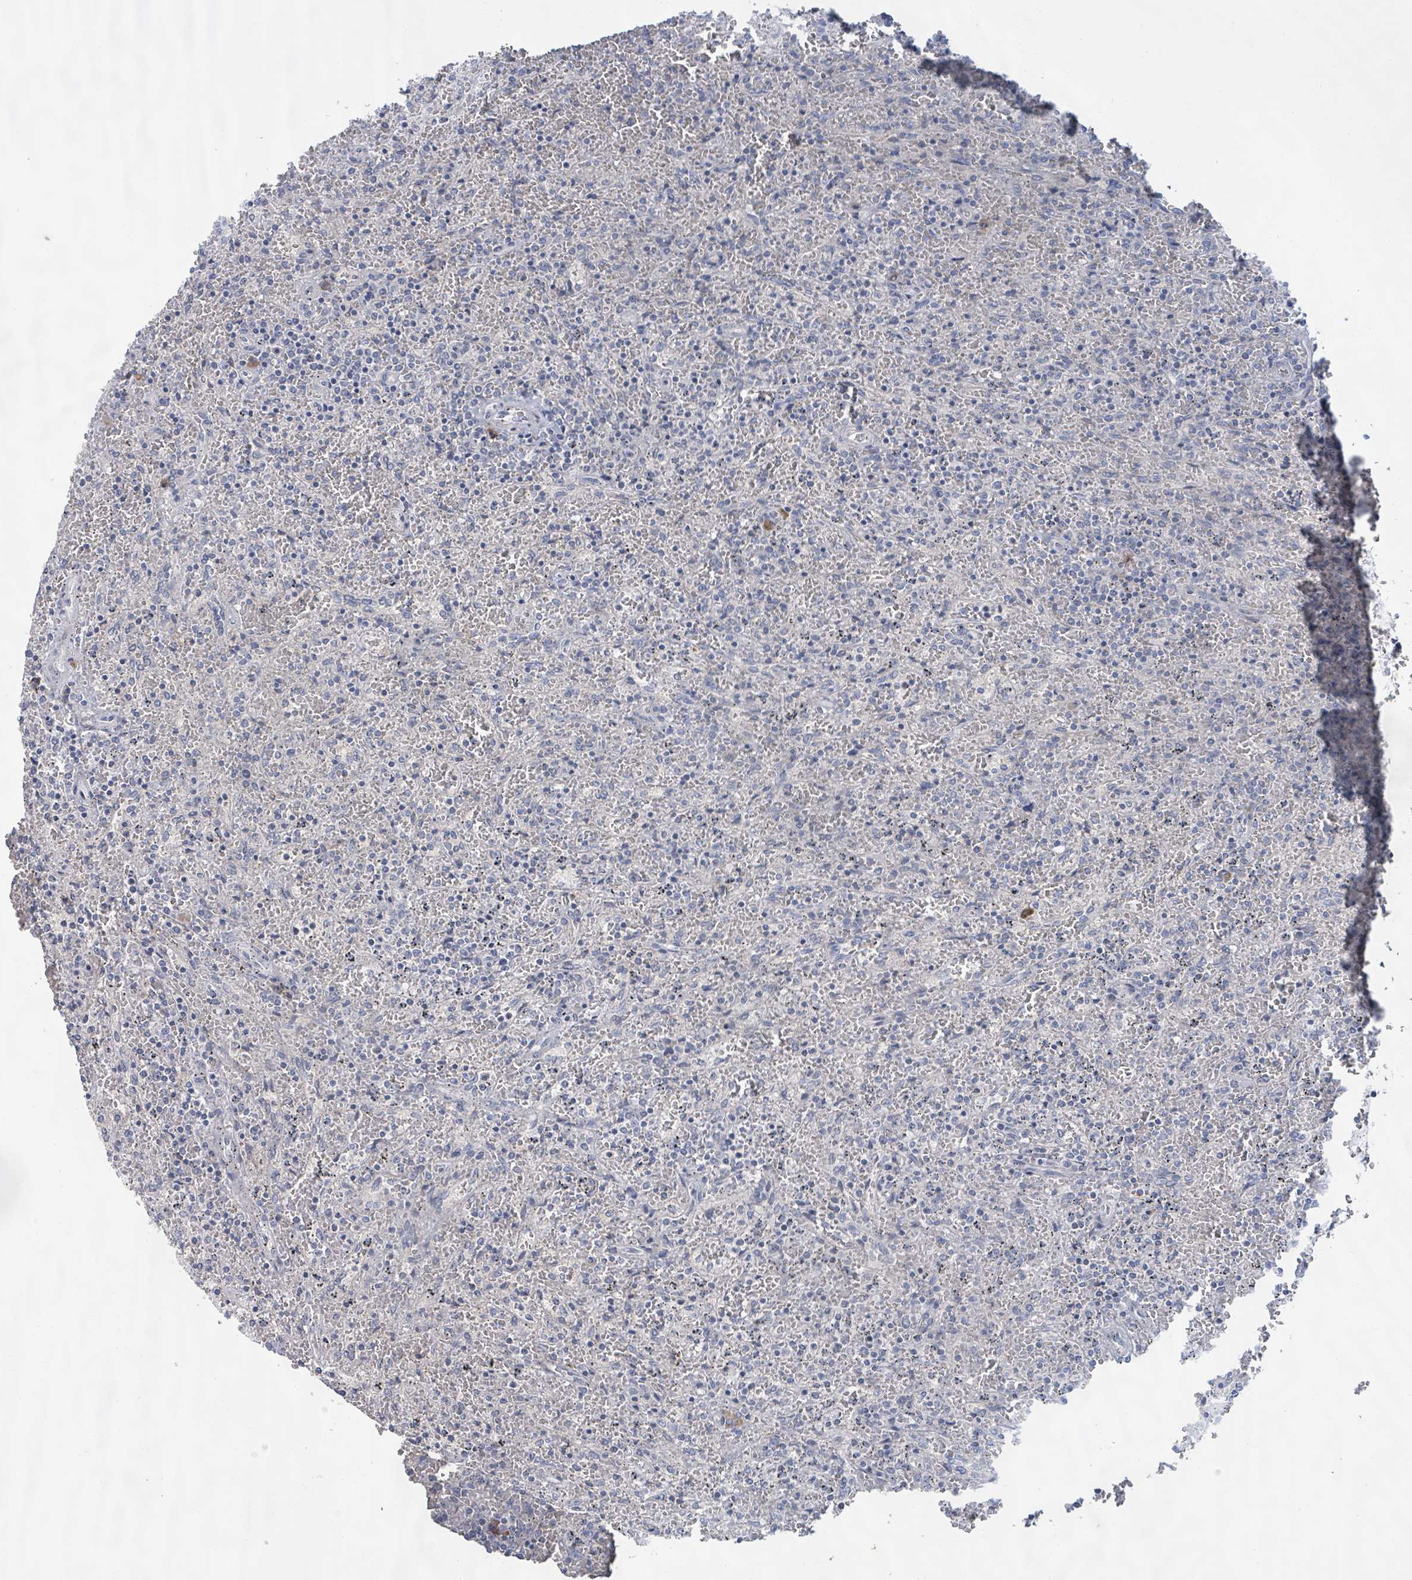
{"staining": {"intensity": "negative", "quantity": "none", "location": "none"}, "tissue": "lymphoma", "cell_type": "Tumor cells", "image_type": "cancer", "snomed": [{"axis": "morphology", "description": "Malignant lymphoma, non-Hodgkin's type, Low grade"}, {"axis": "topography", "description": "Spleen"}], "caption": "High power microscopy micrograph of an immunohistochemistry (IHC) histopathology image of malignant lymphoma, non-Hodgkin's type (low-grade), revealing no significant expression in tumor cells.", "gene": "KCNS2", "patient": {"sex": "female", "age": 64}}